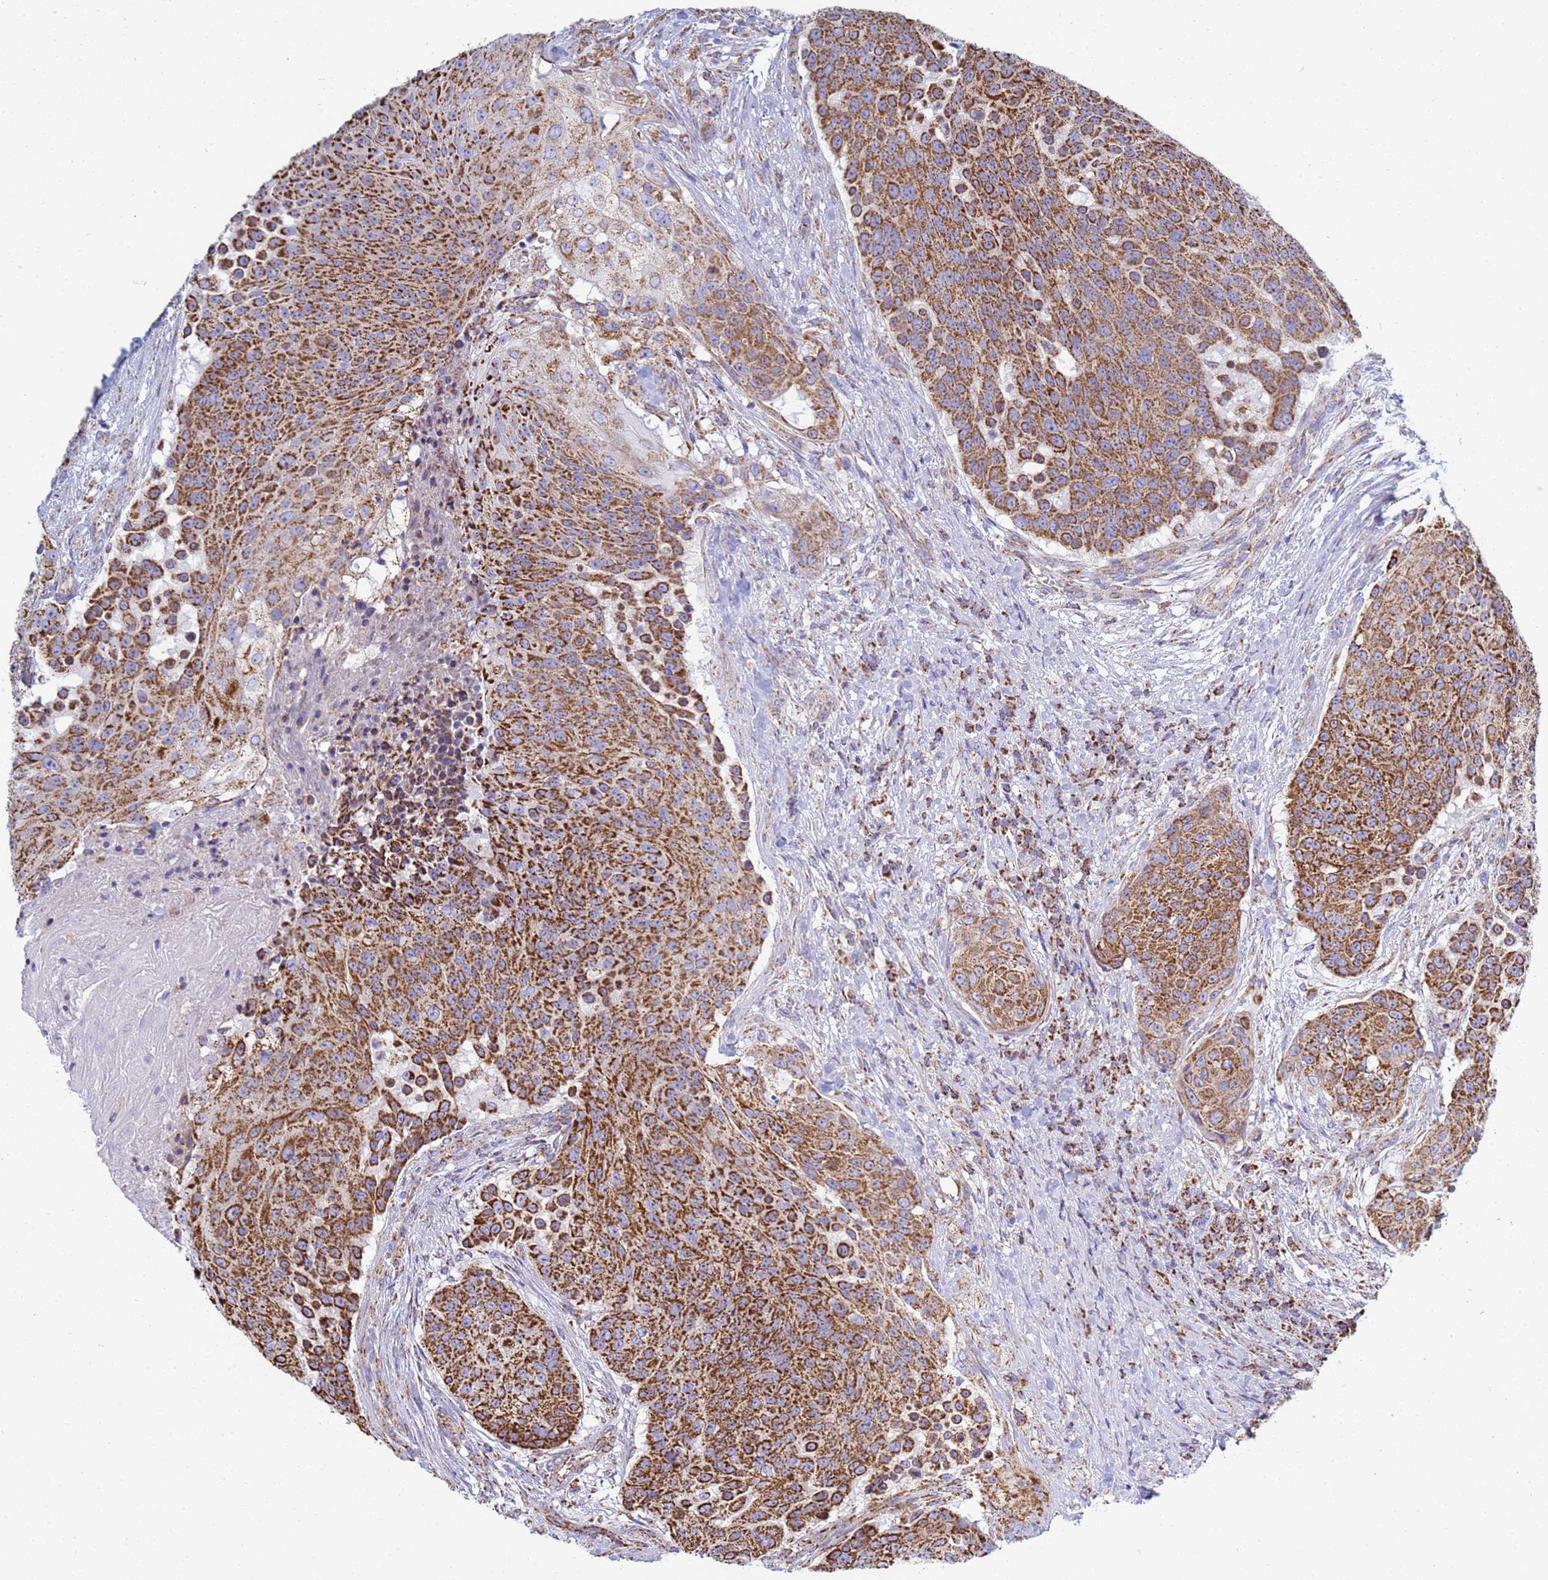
{"staining": {"intensity": "strong", "quantity": ">75%", "location": "cytoplasmic/membranous"}, "tissue": "urothelial cancer", "cell_type": "Tumor cells", "image_type": "cancer", "snomed": [{"axis": "morphology", "description": "Urothelial carcinoma, High grade"}, {"axis": "topography", "description": "Urinary bladder"}], "caption": "Immunohistochemistry (IHC) of urothelial cancer shows high levels of strong cytoplasmic/membranous positivity in approximately >75% of tumor cells. (Stains: DAB (3,3'-diaminobenzidine) in brown, nuclei in blue, Microscopy: brightfield microscopy at high magnification).", "gene": "COQ4", "patient": {"sex": "female", "age": 63}}